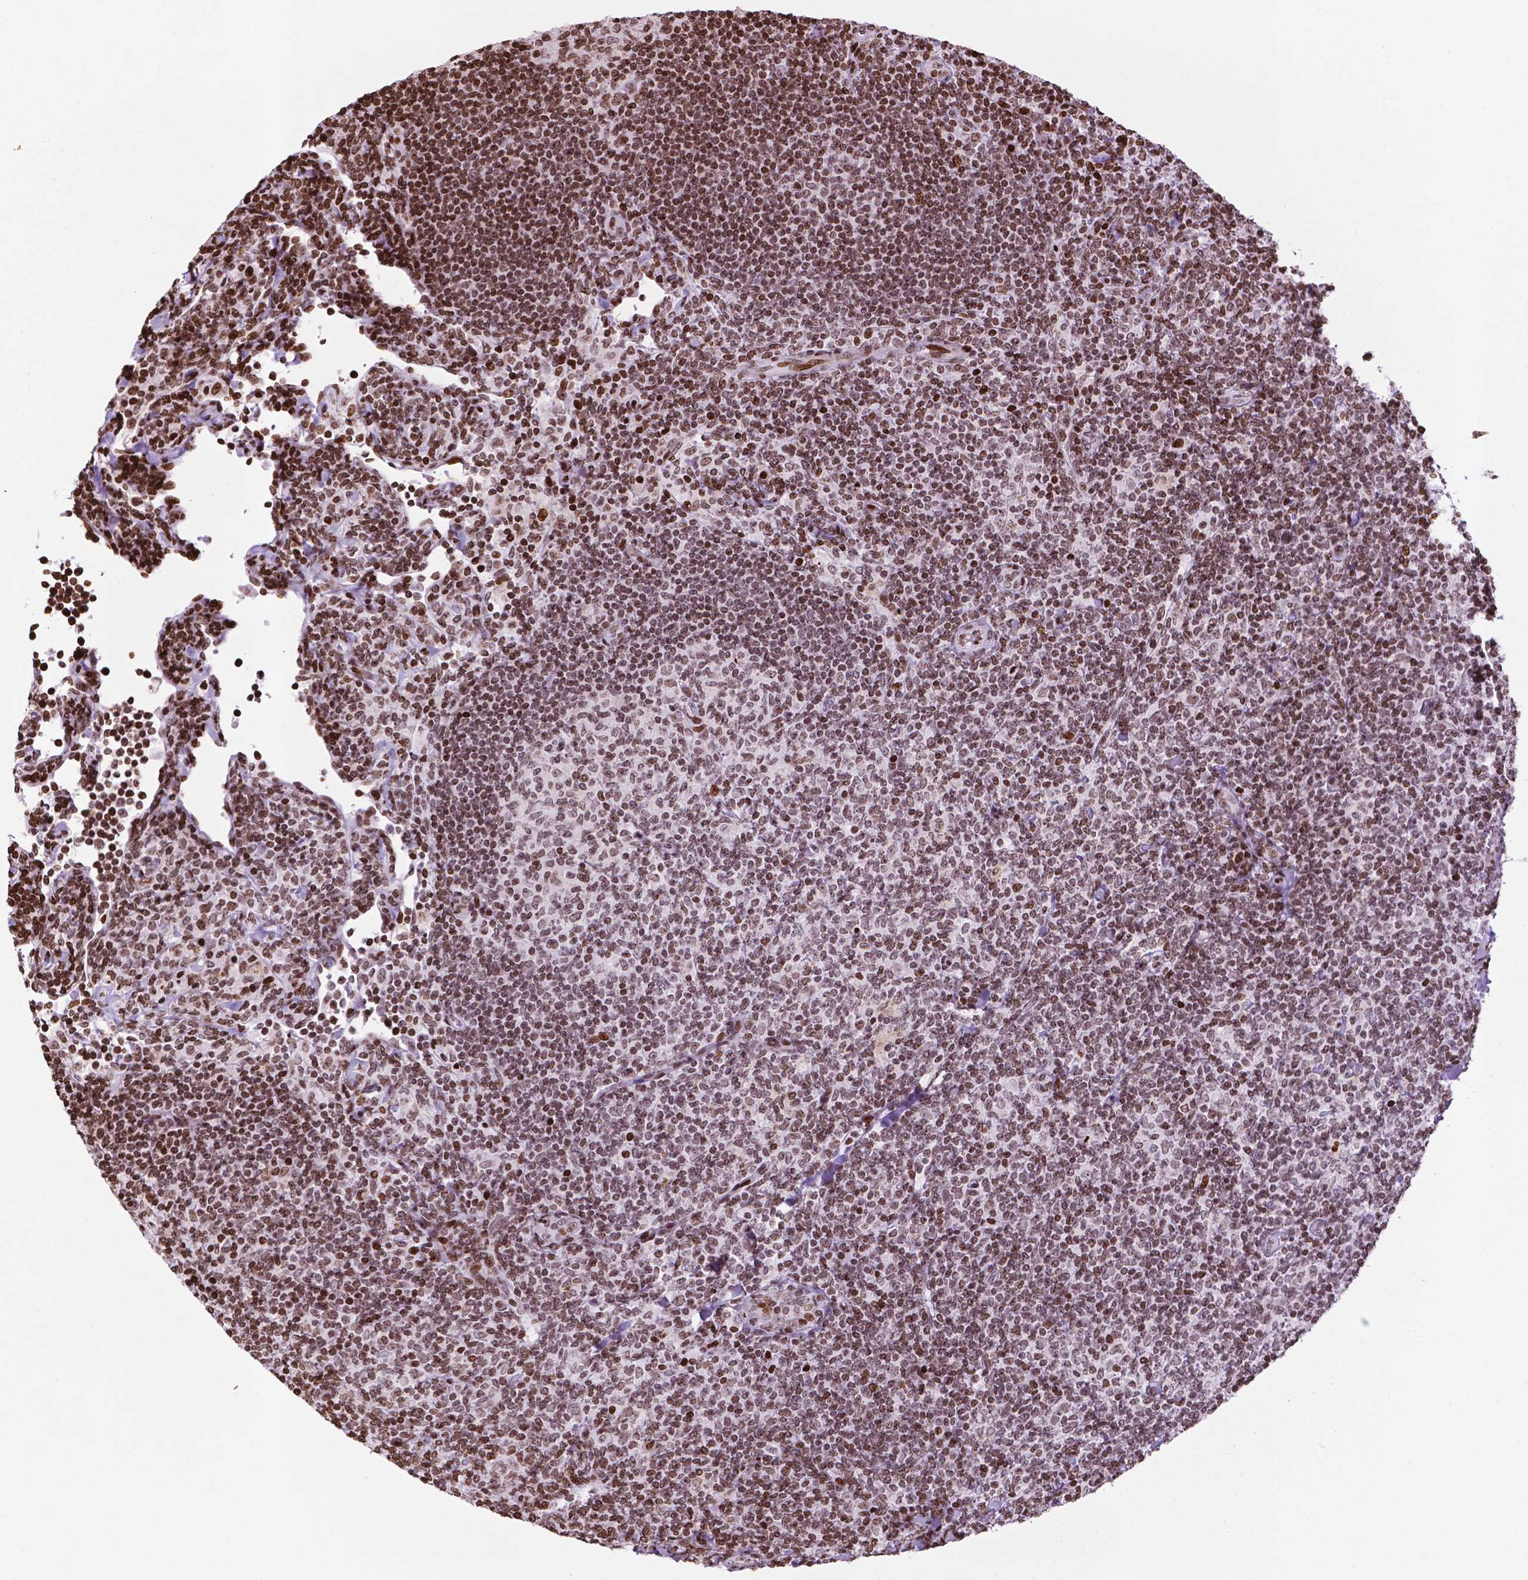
{"staining": {"intensity": "moderate", "quantity": ">75%", "location": "nuclear"}, "tissue": "lymphoma", "cell_type": "Tumor cells", "image_type": "cancer", "snomed": [{"axis": "morphology", "description": "Malignant lymphoma, non-Hodgkin's type, Low grade"}, {"axis": "topography", "description": "Lymph node"}], "caption": "This image exhibits immunohistochemistry staining of human low-grade malignant lymphoma, non-Hodgkin's type, with medium moderate nuclear staining in approximately >75% of tumor cells.", "gene": "TMEM250", "patient": {"sex": "female", "age": 56}}